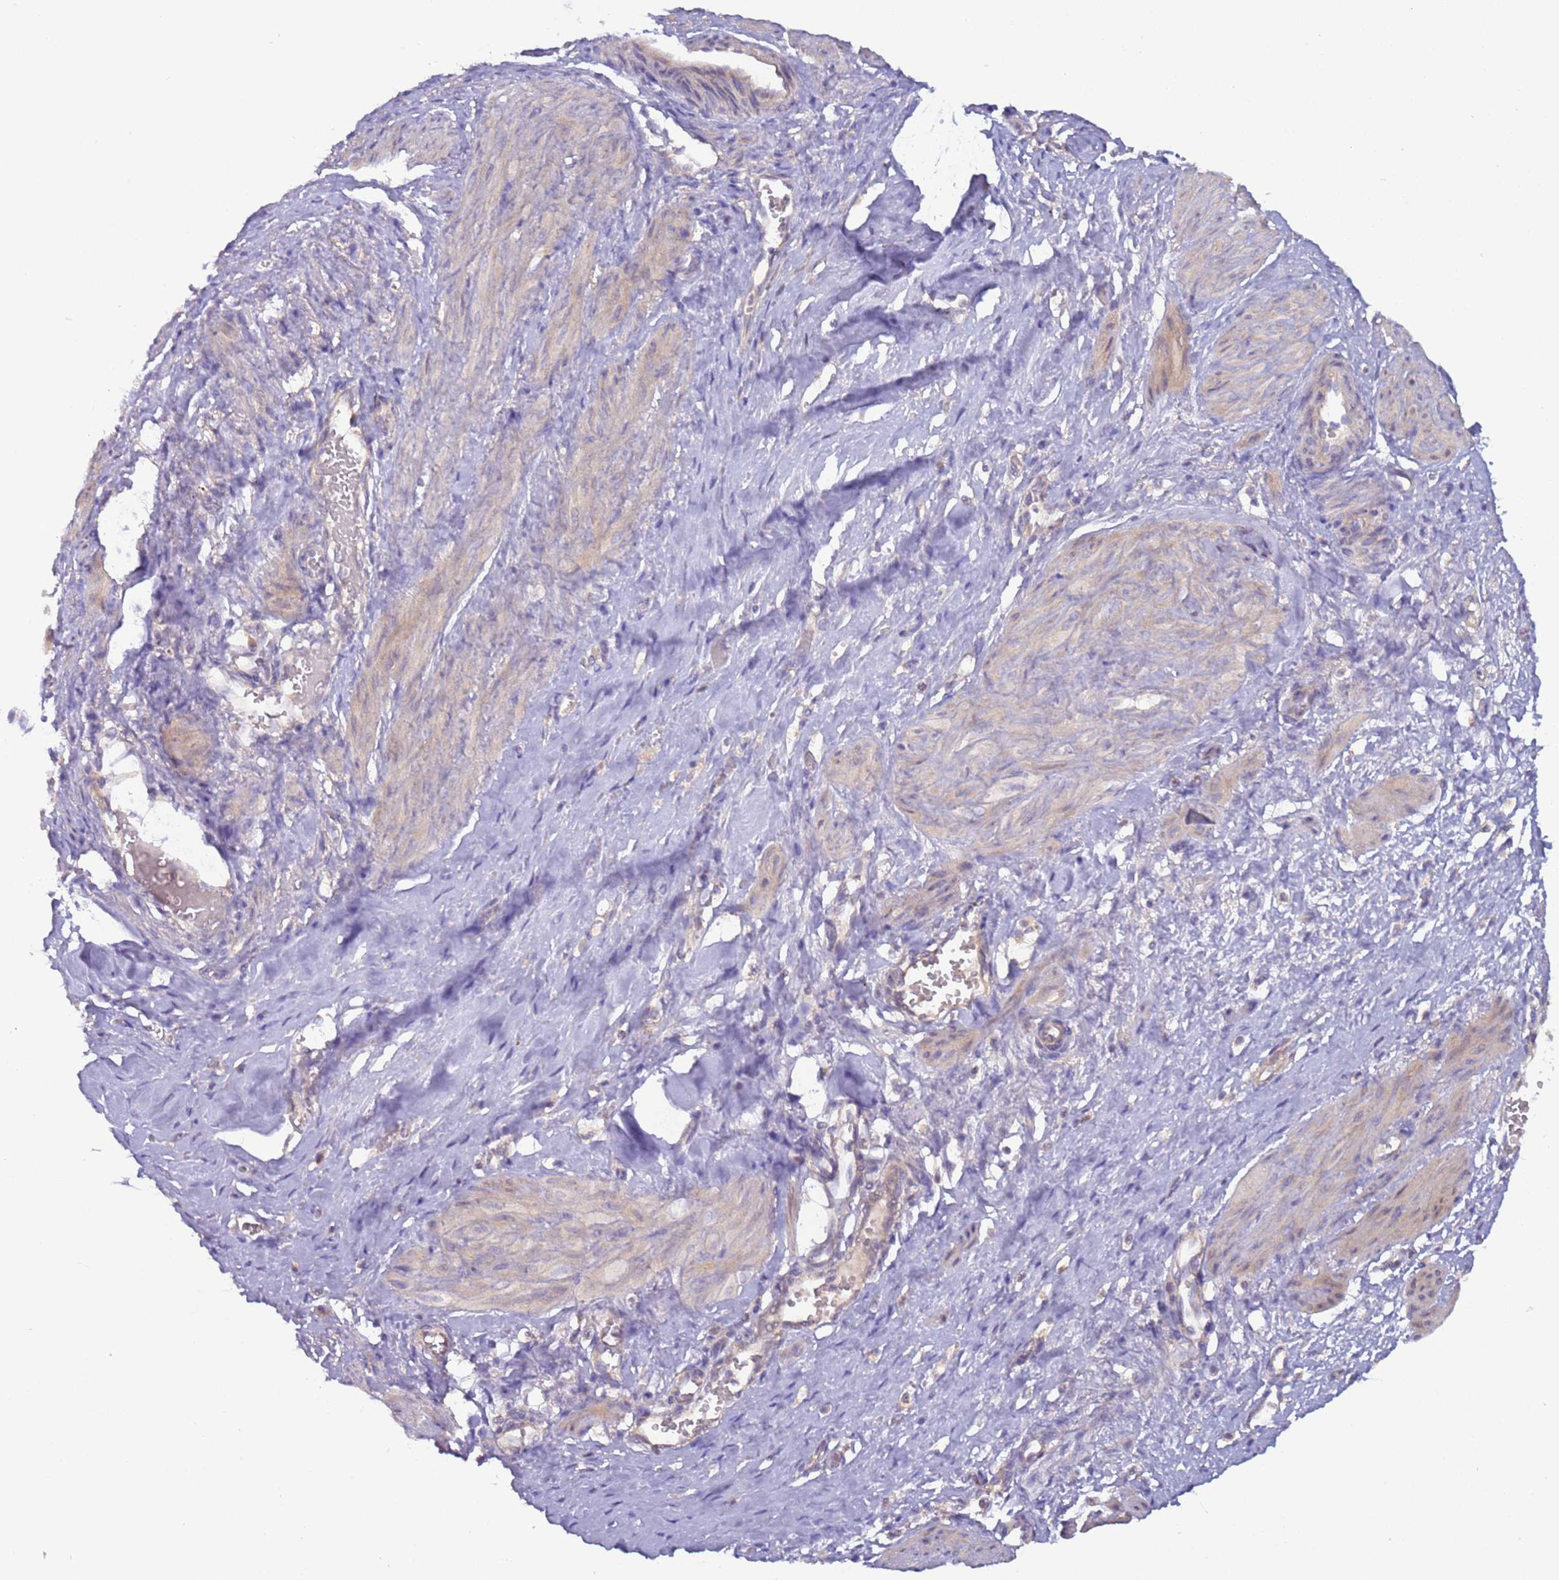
{"staining": {"intensity": "weak", "quantity": "<25%", "location": "cytoplasmic/membranous"}, "tissue": "smooth muscle", "cell_type": "Smooth muscle cells", "image_type": "normal", "snomed": [{"axis": "morphology", "description": "Normal tissue, NOS"}, {"axis": "topography", "description": "Endometrium"}], "caption": "IHC photomicrograph of unremarkable smooth muscle: smooth muscle stained with DAB (3,3'-diaminobenzidine) displays no significant protein expression in smooth muscle cells.", "gene": "UQCRQ", "patient": {"sex": "female", "age": 33}}